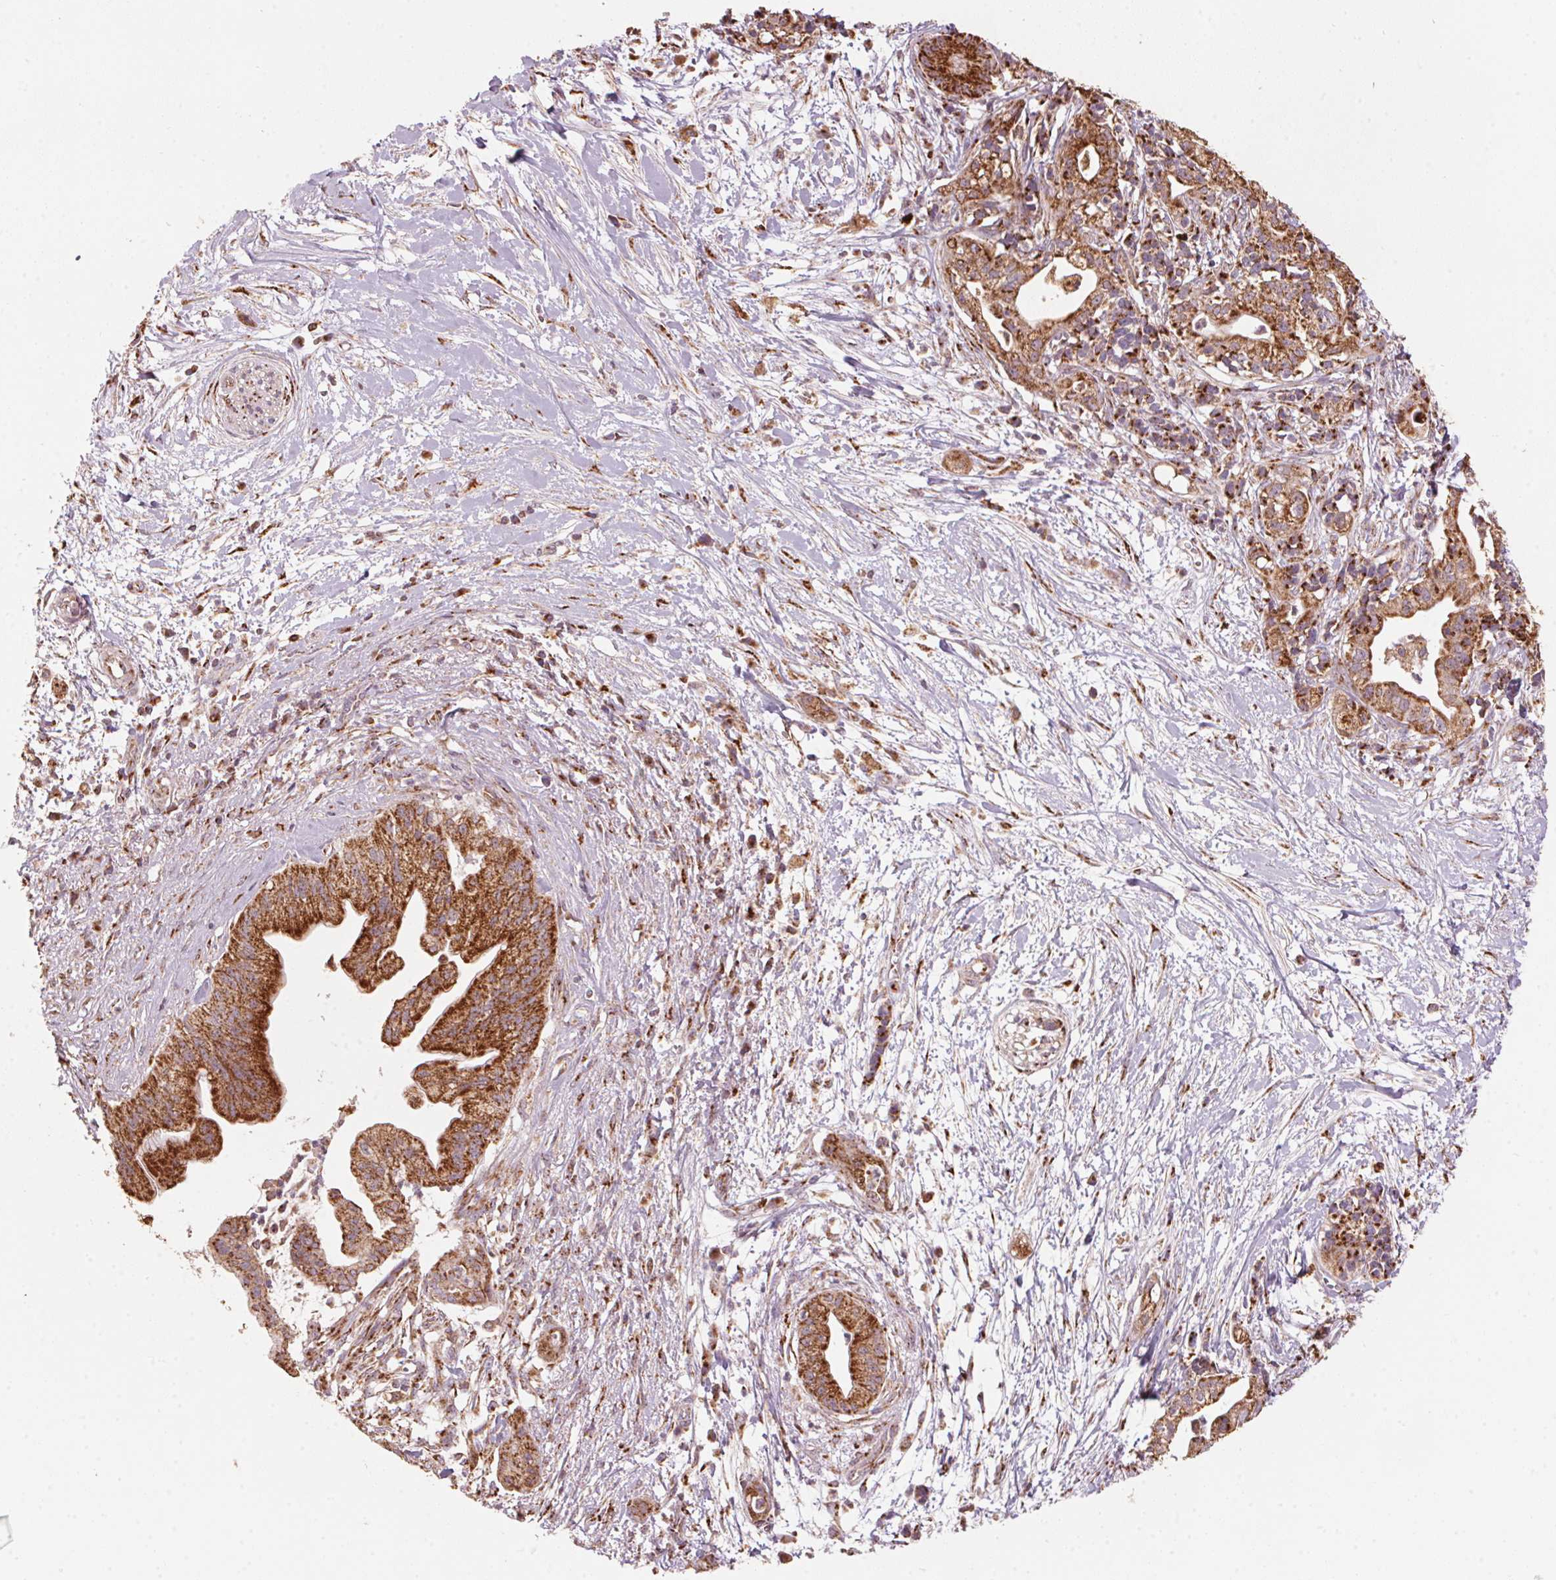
{"staining": {"intensity": "strong", "quantity": ">75%", "location": "cytoplasmic/membranous"}, "tissue": "pancreatic cancer", "cell_type": "Tumor cells", "image_type": "cancer", "snomed": [{"axis": "morphology", "description": "Normal tissue, NOS"}, {"axis": "morphology", "description": "Adenocarcinoma, NOS"}, {"axis": "topography", "description": "Lymph node"}, {"axis": "topography", "description": "Pancreas"}], "caption": "Immunohistochemistry photomicrograph of pancreatic adenocarcinoma stained for a protein (brown), which demonstrates high levels of strong cytoplasmic/membranous positivity in about >75% of tumor cells.", "gene": "TOMM70", "patient": {"sex": "female", "age": 58}}